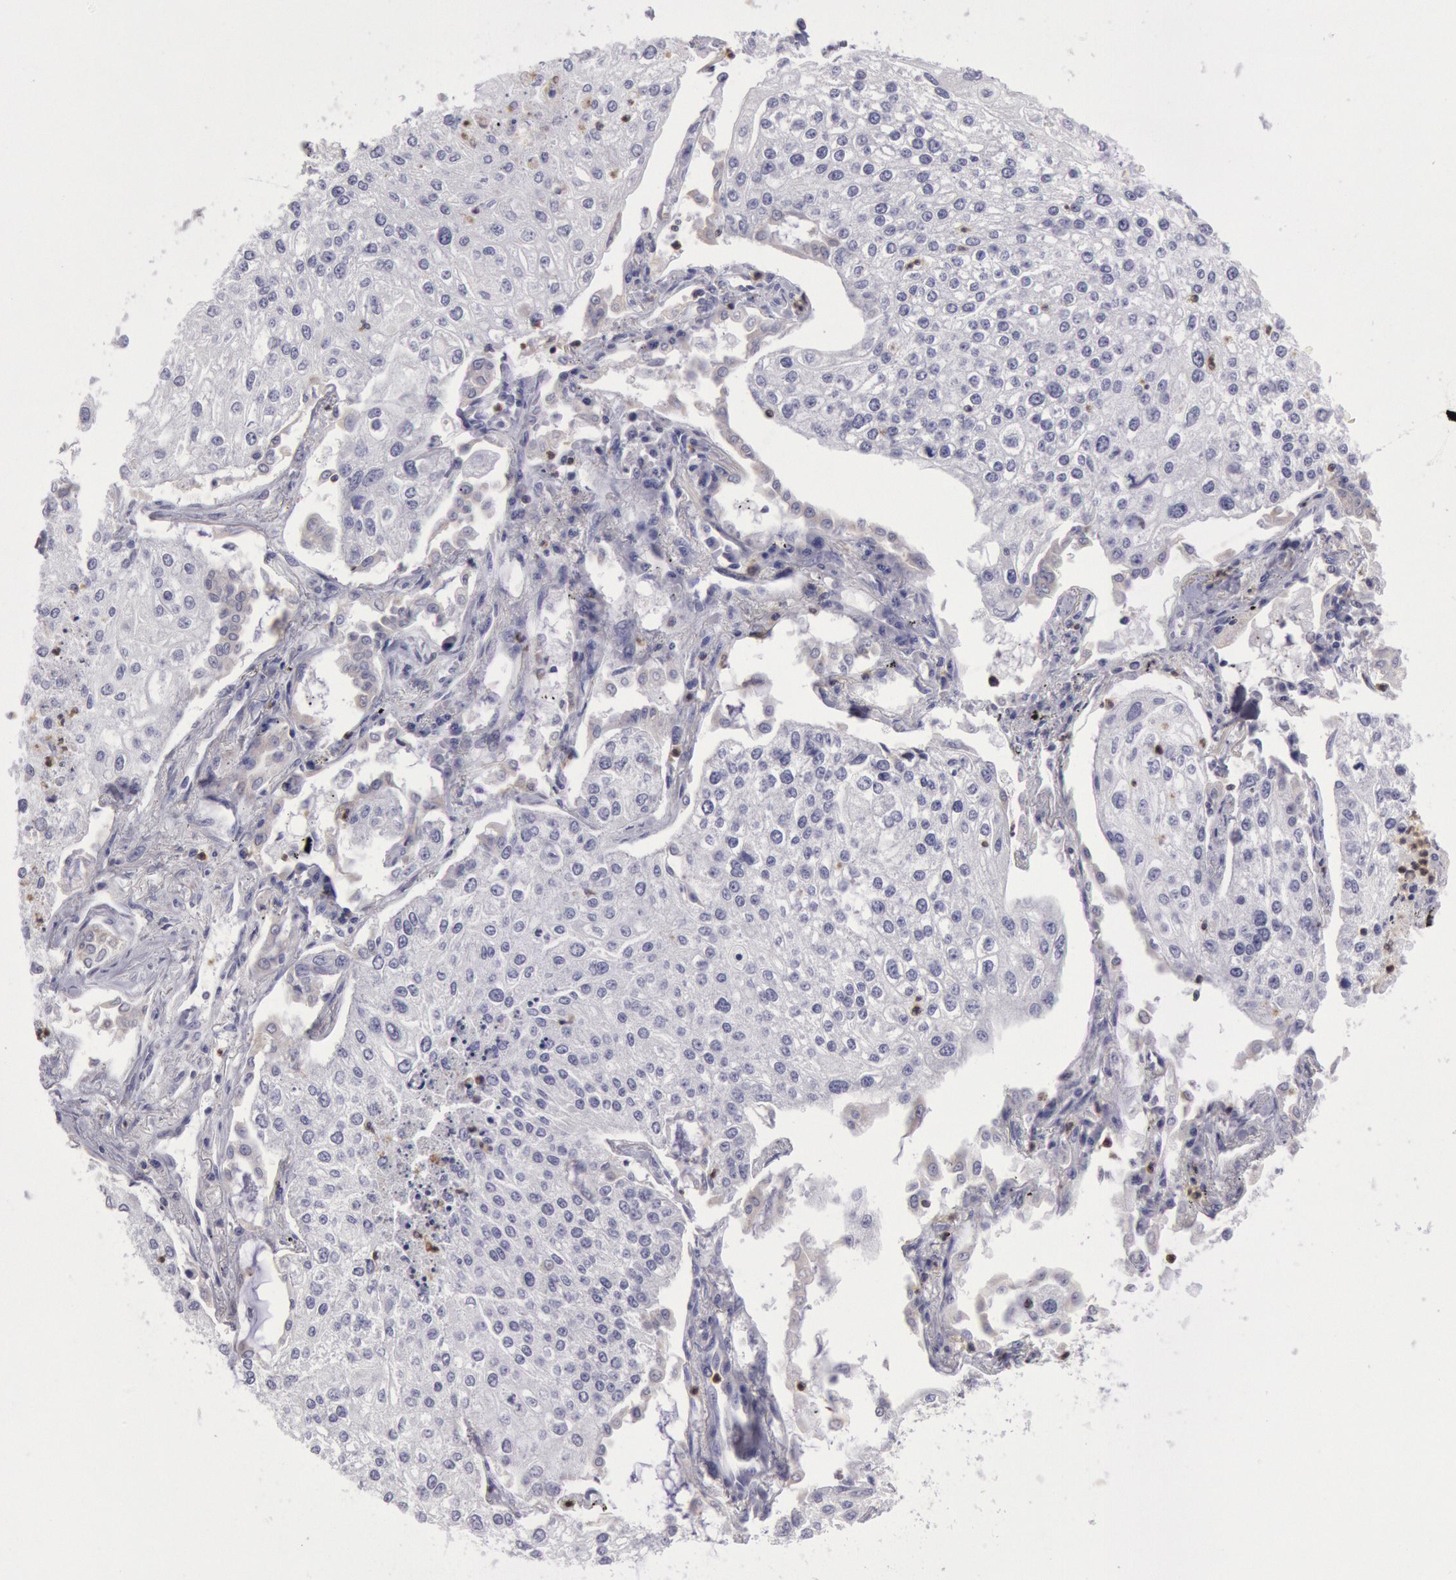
{"staining": {"intensity": "negative", "quantity": "none", "location": "none"}, "tissue": "lung cancer", "cell_type": "Tumor cells", "image_type": "cancer", "snomed": [{"axis": "morphology", "description": "Squamous cell carcinoma, NOS"}, {"axis": "topography", "description": "Lung"}], "caption": "Tumor cells are negative for protein expression in human lung cancer. (DAB immunohistochemistry, high magnification).", "gene": "RAB27A", "patient": {"sex": "male", "age": 75}}